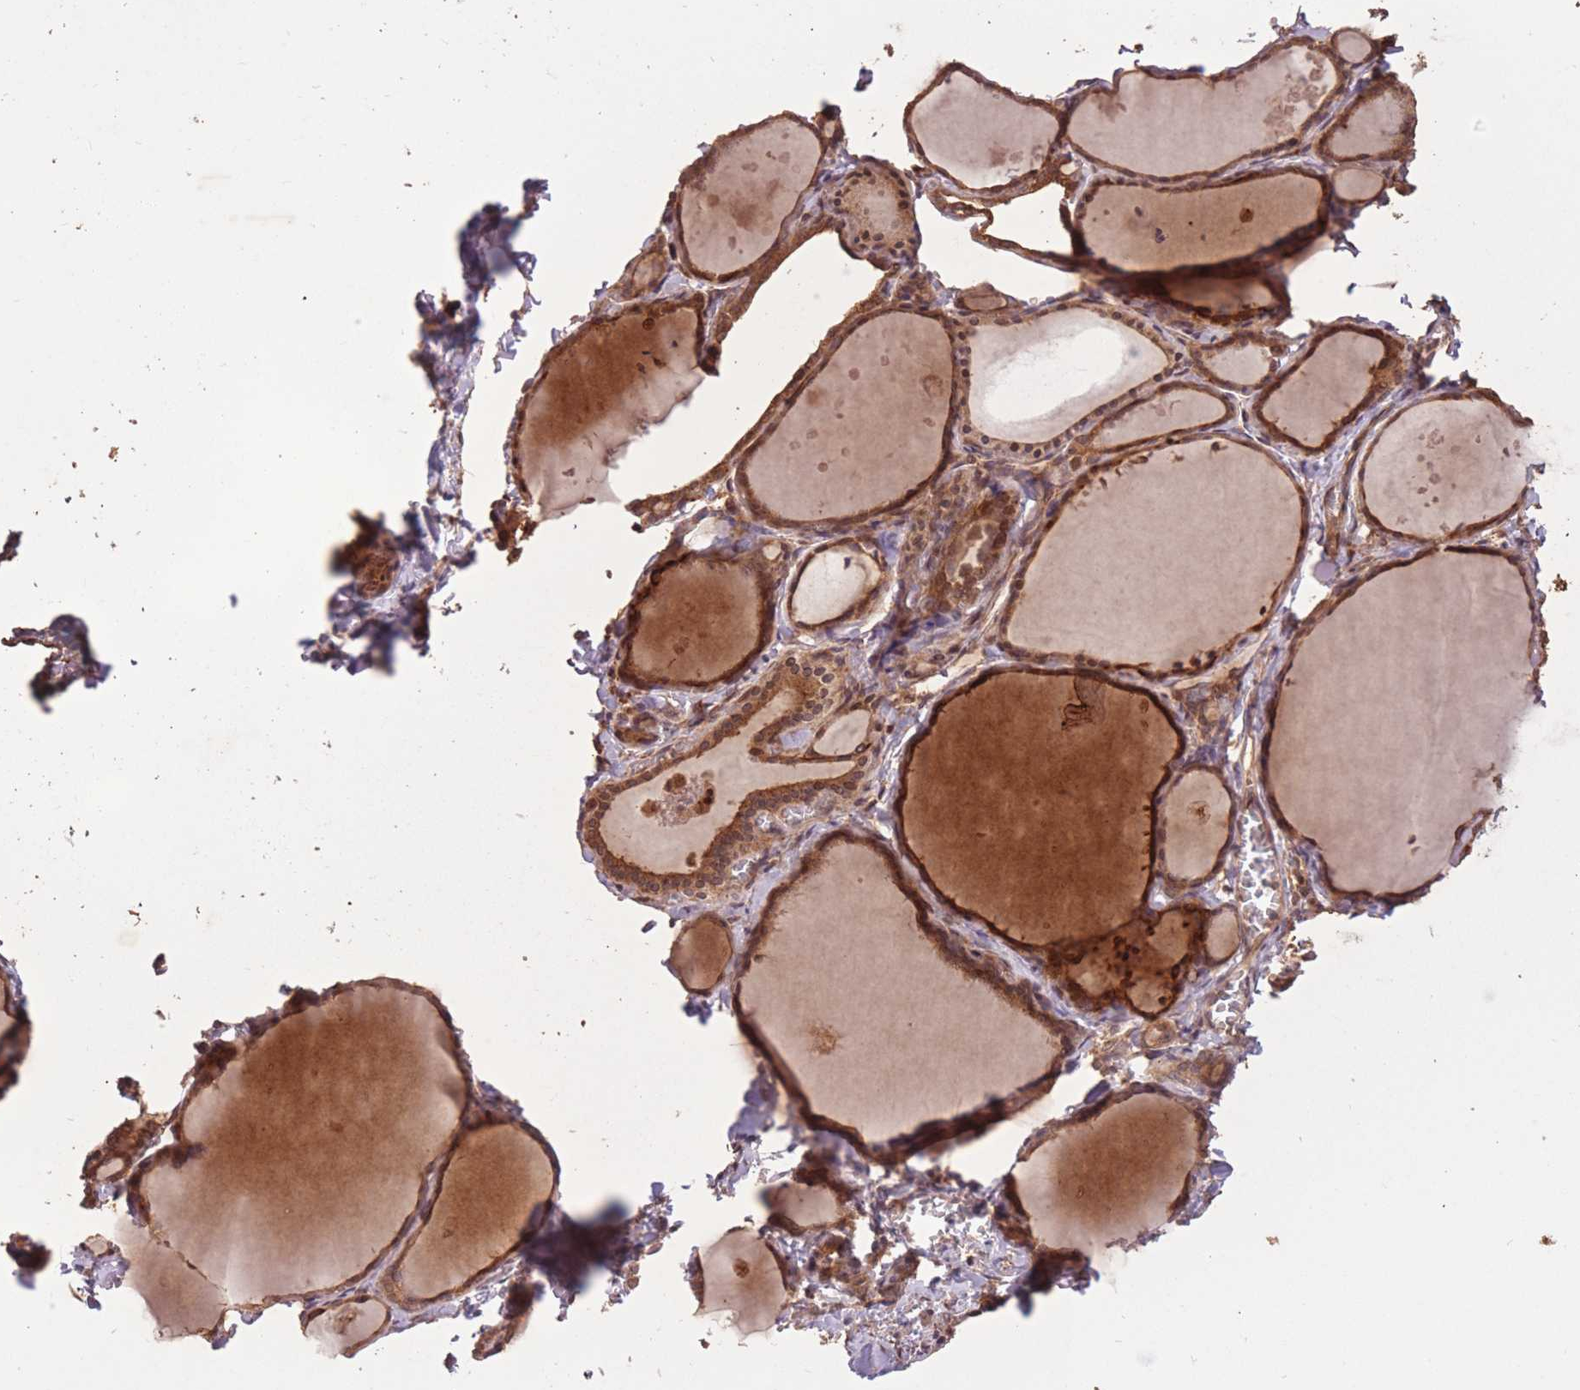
{"staining": {"intensity": "moderate", "quantity": ">75%", "location": "cytoplasmic/membranous"}, "tissue": "thyroid gland", "cell_type": "Glandular cells", "image_type": "normal", "snomed": [{"axis": "morphology", "description": "Normal tissue, NOS"}, {"axis": "topography", "description": "Thyroid gland"}], "caption": "IHC image of benign human thyroid gland stained for a protein (brown), which exhibits medium levels of moderate cytoplasmic/membranous positivity in about >75% of glandular cells.", "gene": "ERBB3", "patient": {"sex": "female", "age": 42}}